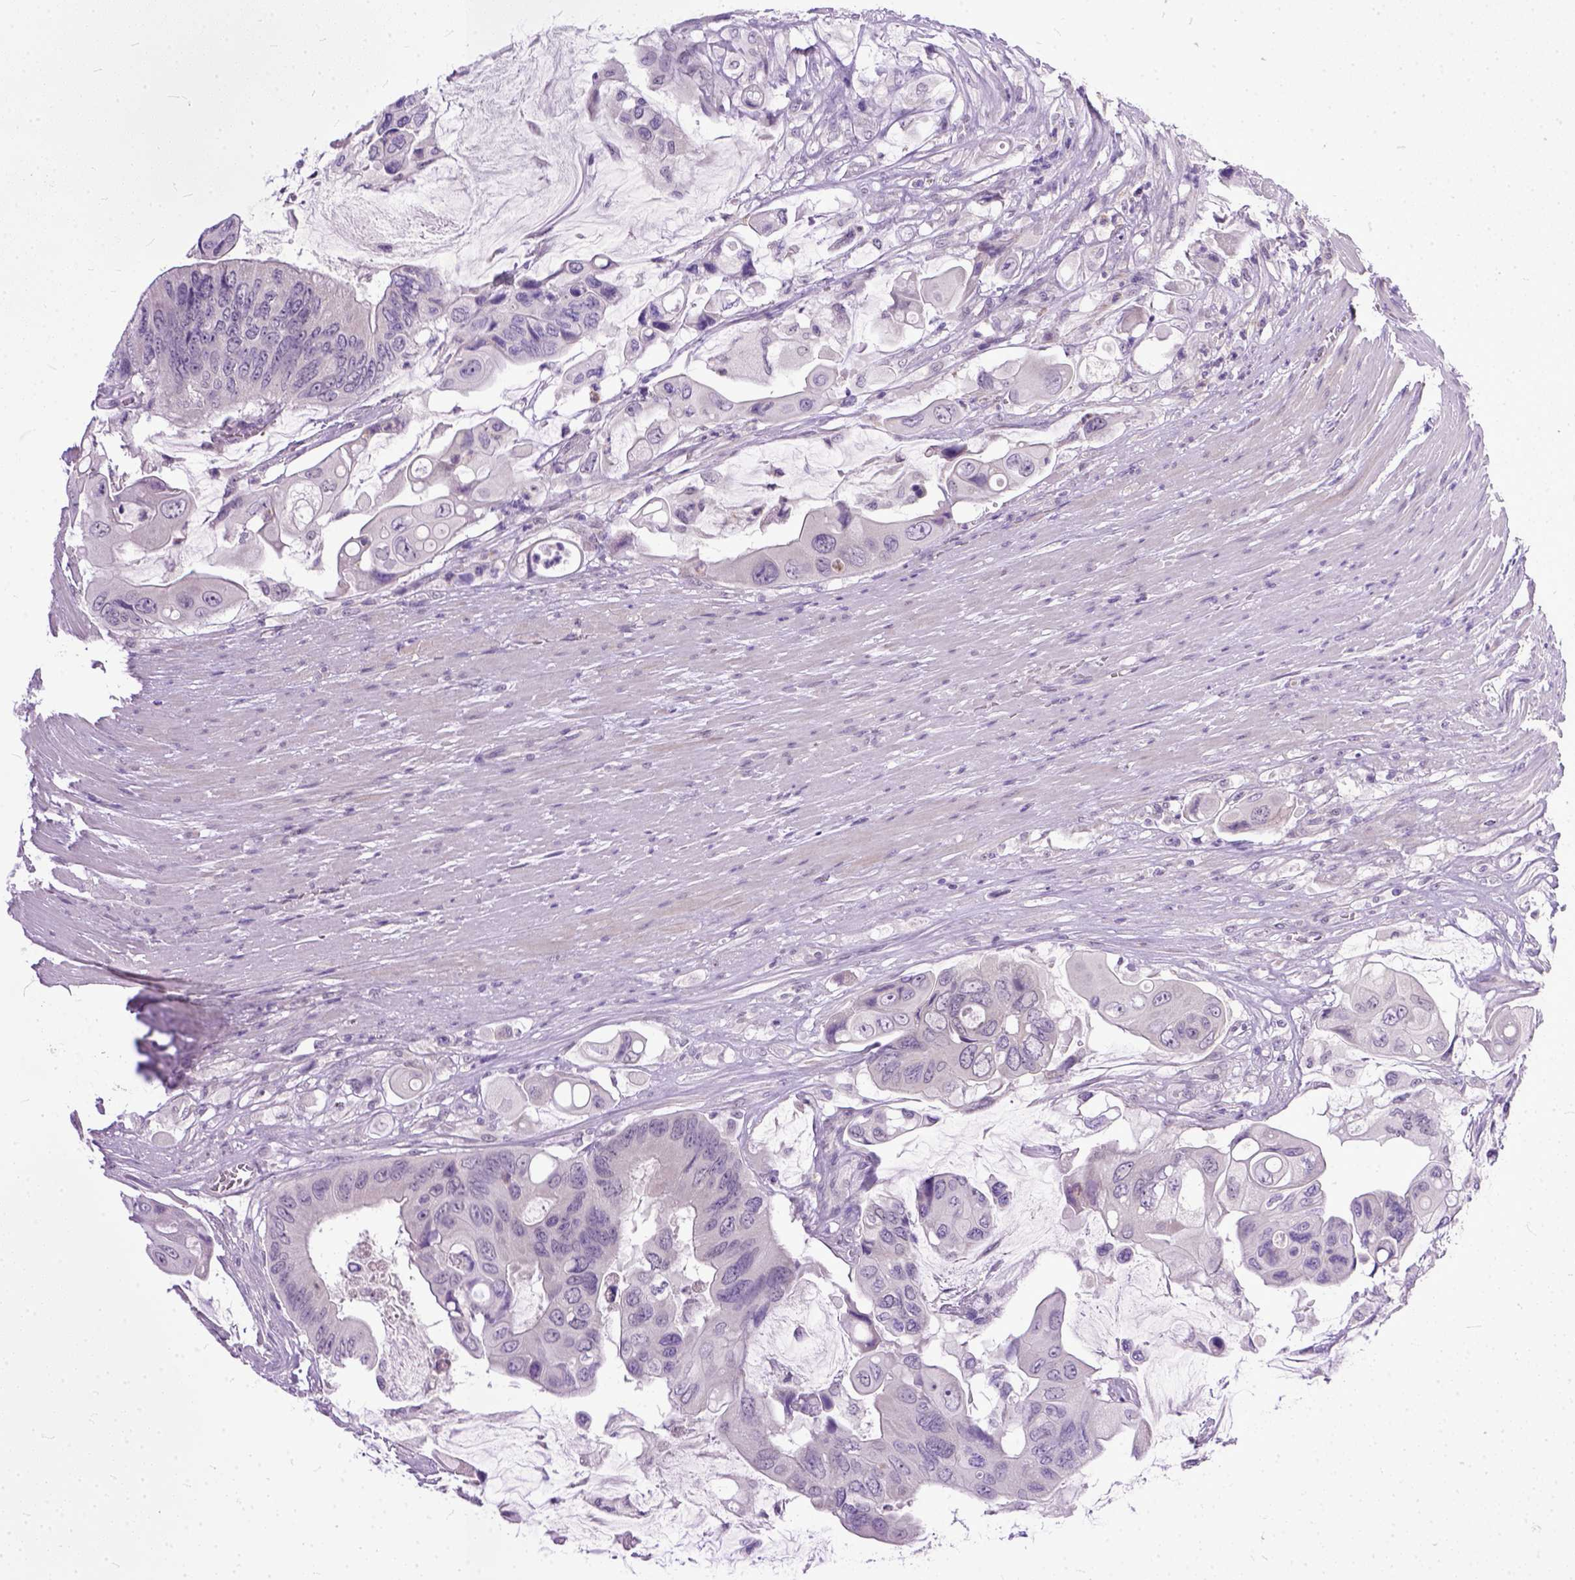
{"staining": {"intensity": "negative", "quantity": "none", "location": "none"}, "tissue": "colorectal cancer", "cell_type": "Tumor cells", "image_type": "cancer", "snomed": [{"axis": "morphology", "description": "Adenocarcinoma, NOS"}, {"axis": "topography", "description": "Rectum"}], "caption": "An immunohistochemistry (IHC) histopathology image of colorectal cancer is shown. There is no staining in tumor cells of colorectal cancer. (DAB IHC, high magnification).", "gene": "TCEAL7", "patient": {"sex": "male", "age": 63}}